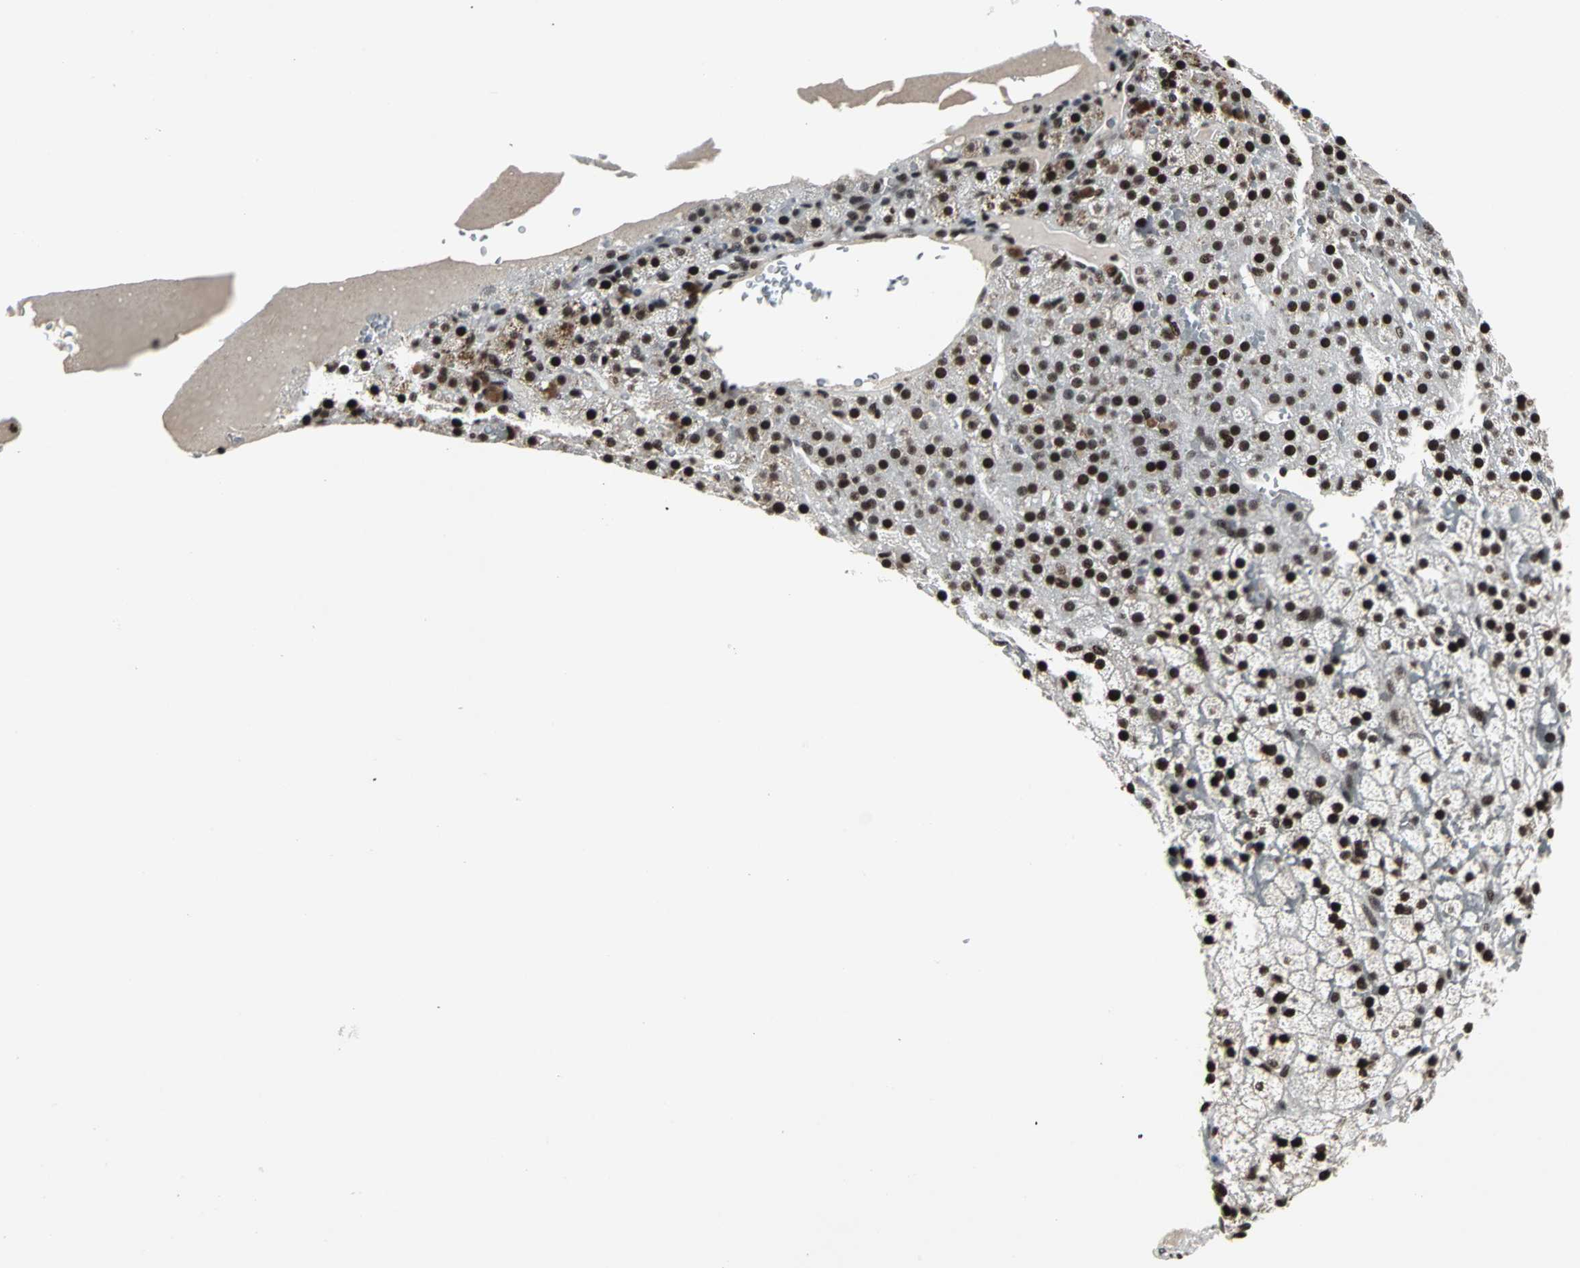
{"staining": {"intensity": "strong", "quantity": ">75%", "location": "nuclear"}, "tissue": "adrenal gland", "cell_type": "Glandular cells", "image_type": "normal", "snomed": [{"axis": "morphology", "description": "Normal tissue, NOS"}, {"axis": "topography", "description": "Adrenal gland"}], "caption": "DAB immunohistochemical staining of benign adrenal gland reveals strong nuclear protein positivity in approximately >75% of glandular cells.", "gene": "PNKP", "patient": {"sex": "male", "age": 35}}